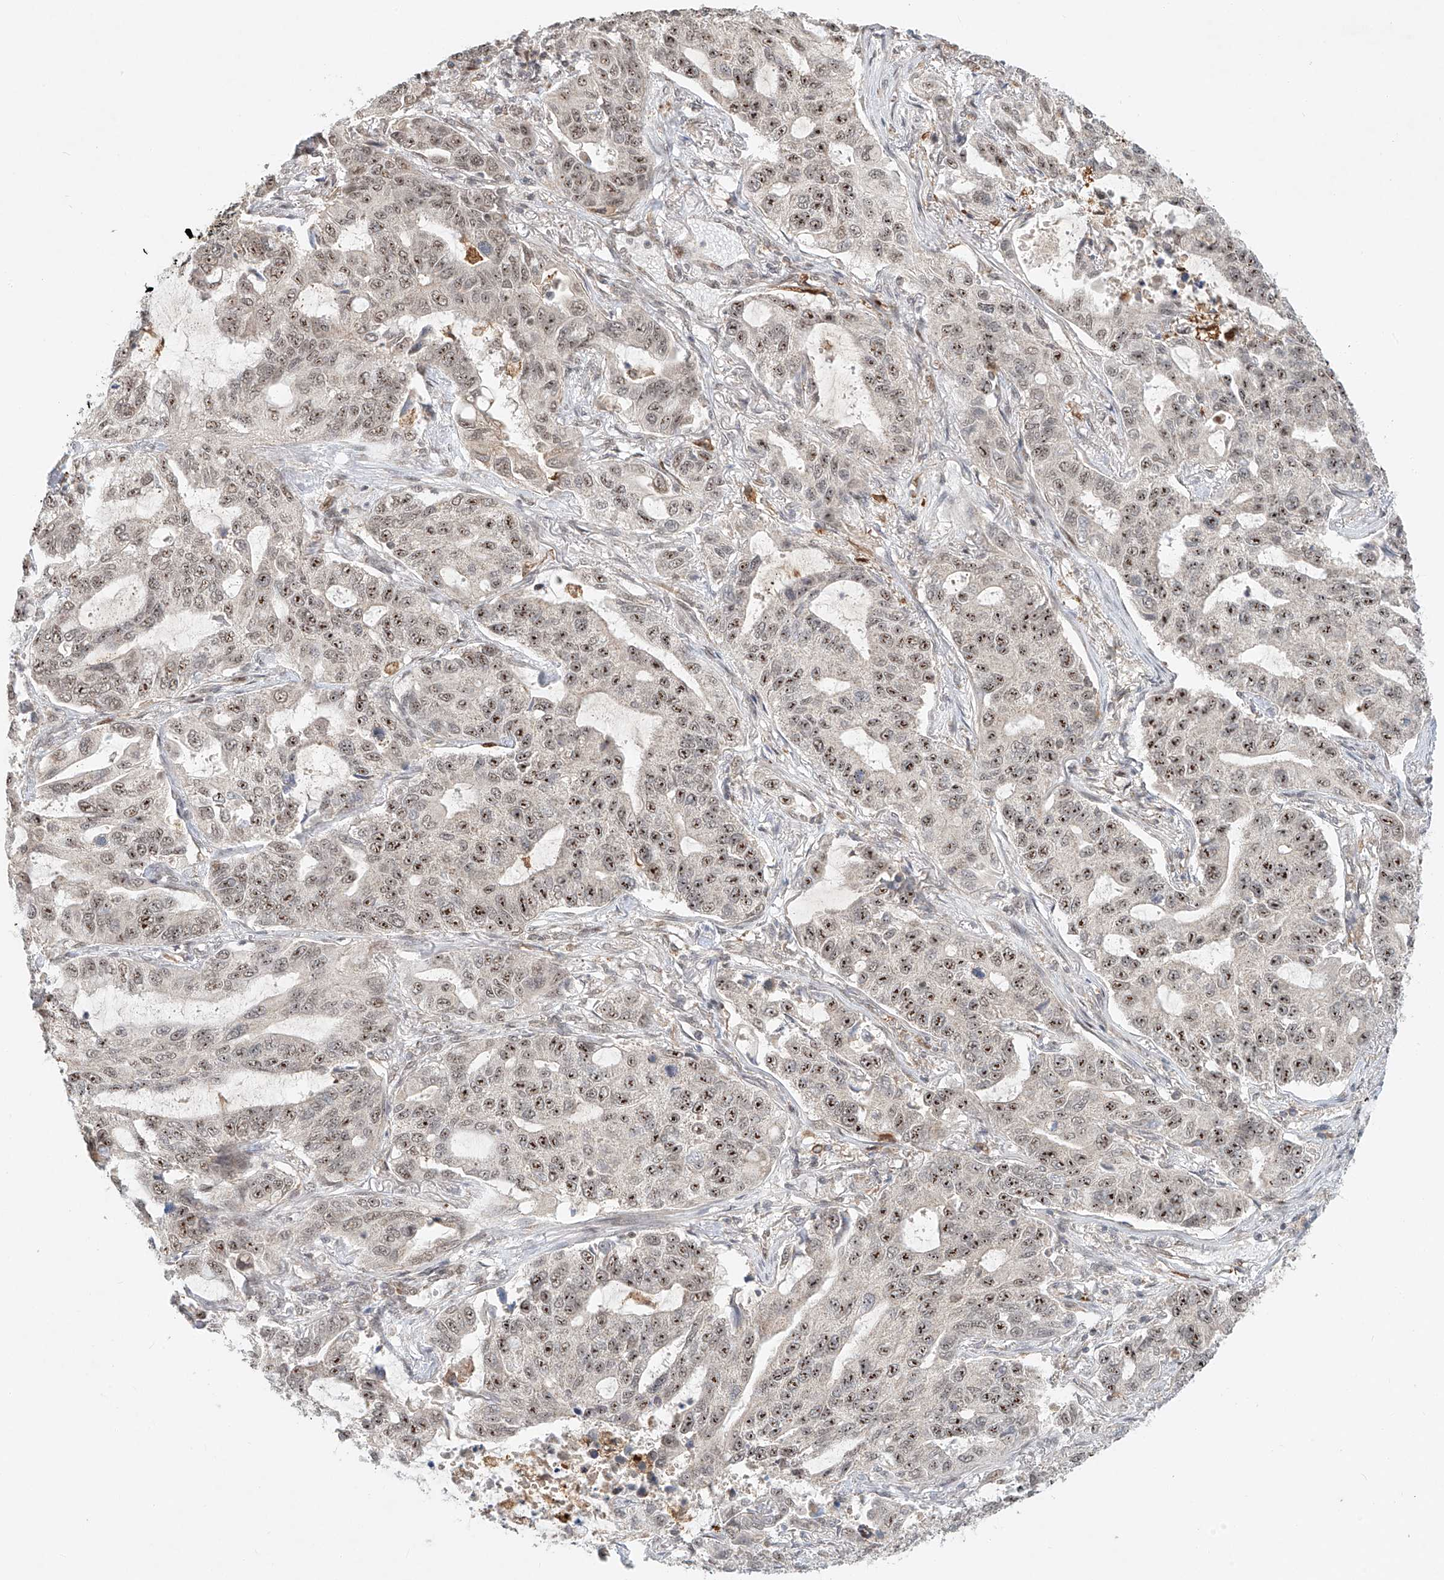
{"staining": {"intensity": "moderate", "quantity": ">75%", "location": "nuclear"}, "tissue": "lung cancer", "cell_type": "Tumor cells", "image_type": "cancer", "snomed": [{"axis": "morphology", "description": "Adenocarcinoma, NOS"}, {"axis": "topography", "description": "Lung"}], "caption": "DAB (3,3'-diaminobenzidine) immunohistochemical staining of adenocarcinoma (lung) demonstrates moderate nuclear protein staining in approximately >75% of tumor cells.", "gene": "SYTL3", "patient": {"sex": "male", "age": 64}}